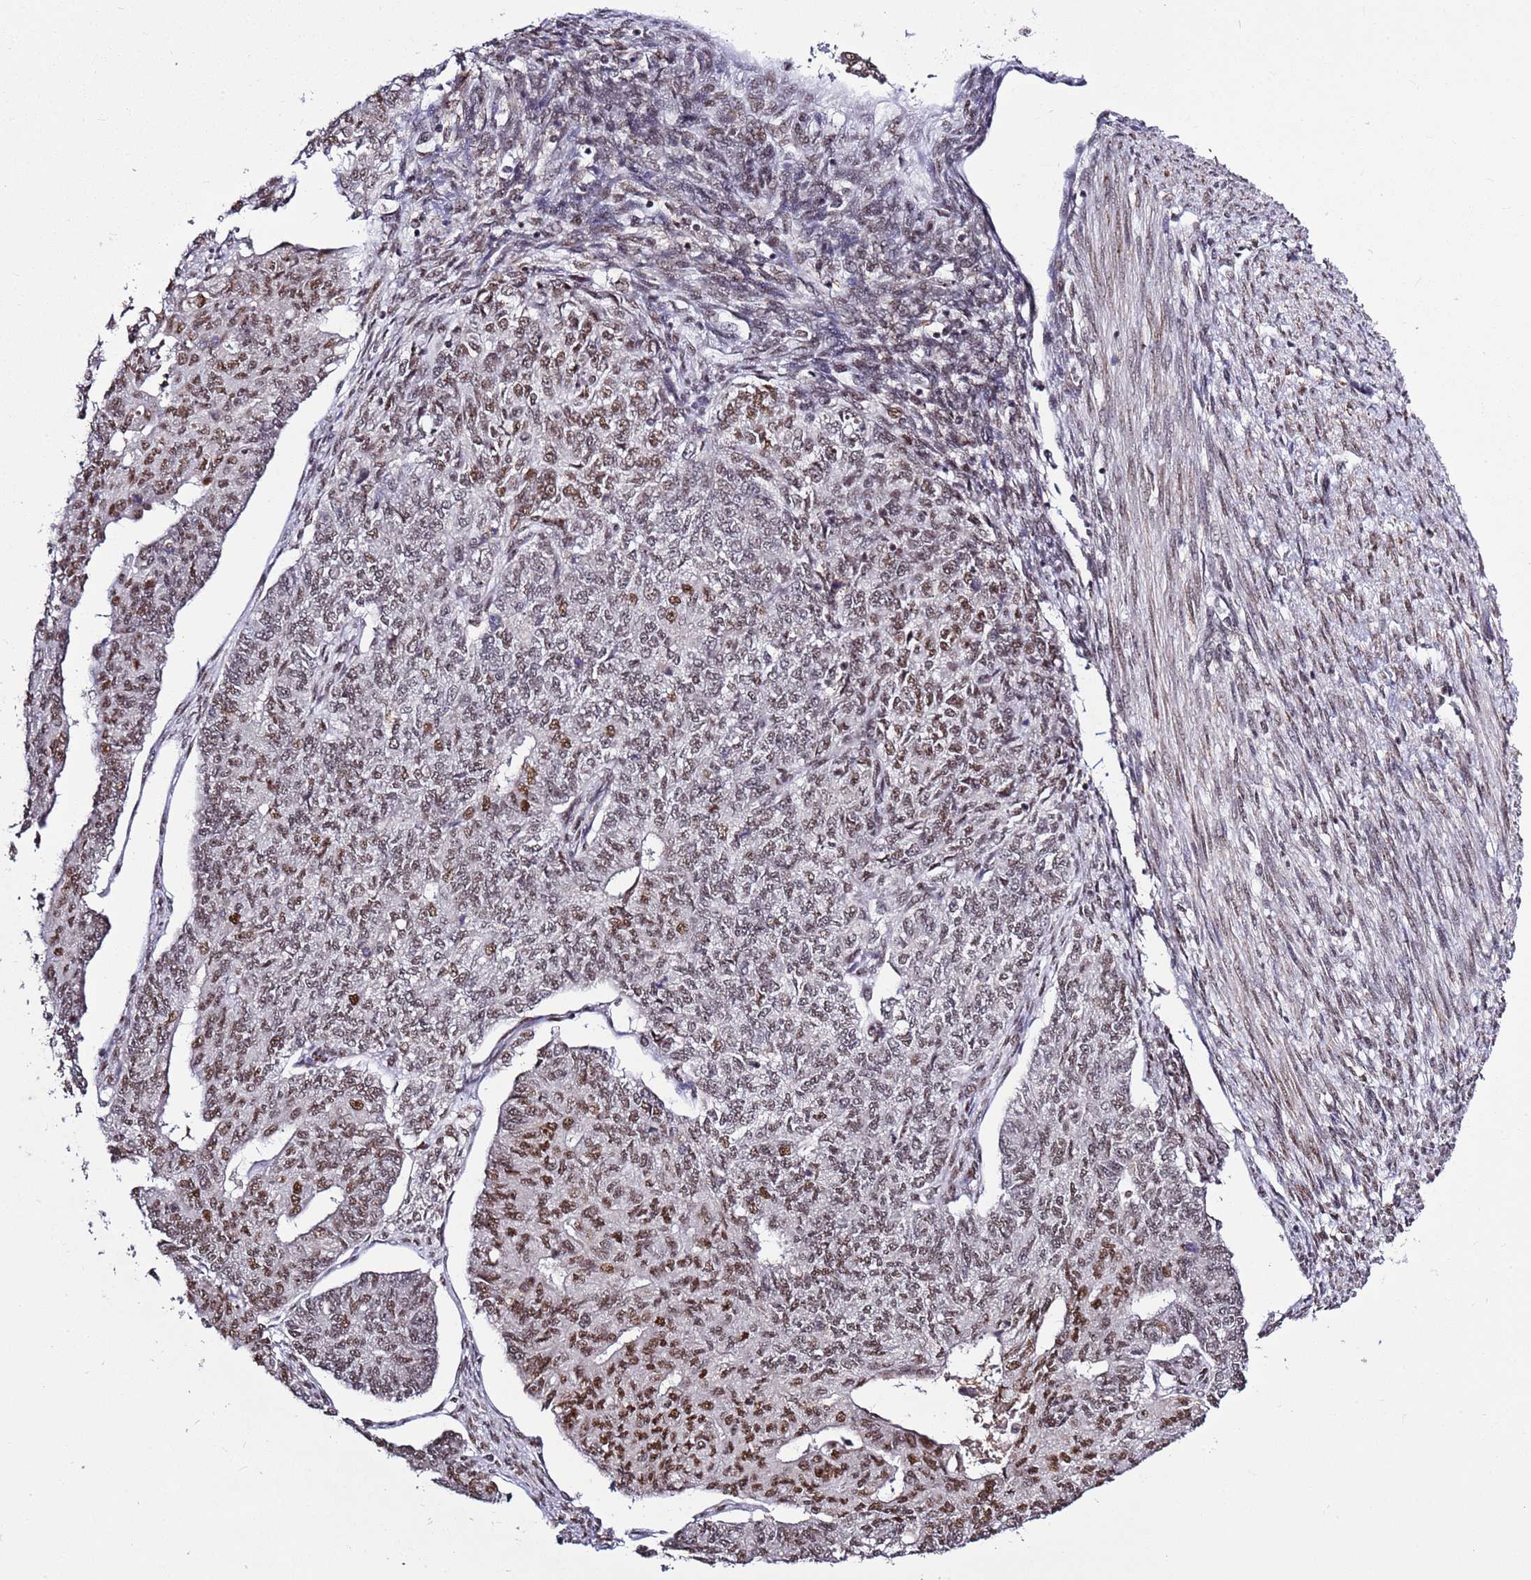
{"staining": {"intensity": "moderate", "quantity": ">75%", "location": "nuclear"}, "tissue": "endometrial cancer", "cell_type": "Tumor cells", "image_type": "cancer", "snomed": [{"axis": "morphology", "description": "Adenocarcinoma, NOS"}, {"axis": "topography", "description": "Endometrium"}], "caption": "Endometrial cancer stained with a brown dye shows moderate nuclear positive staining in approximately >75% of tumor cells.", "gene": "AKAP8L", "patient": {"sex": "female", "age": 32}}